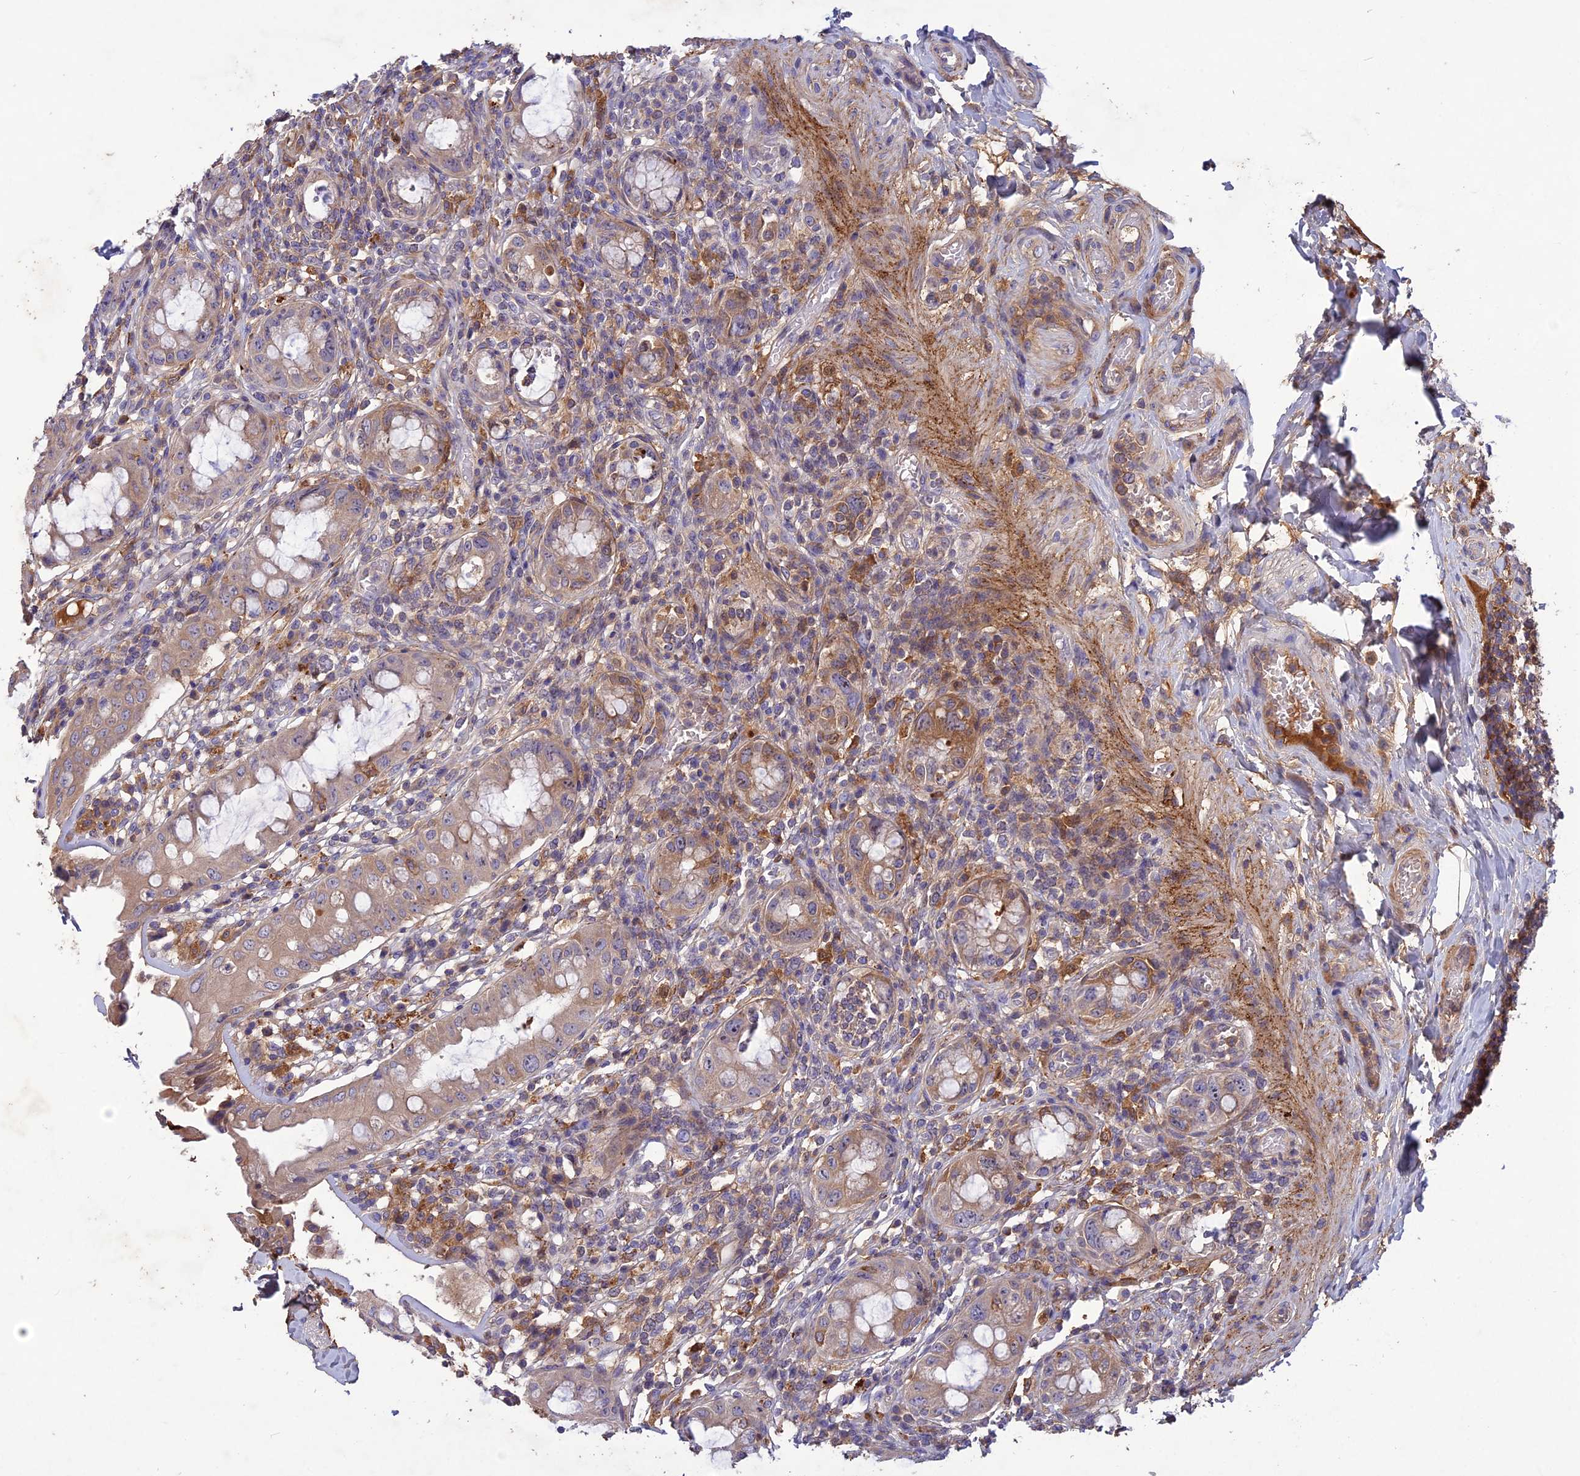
{"staining": {"intensity": "moderate", "quantity": "<25%", "location": "cytoplasmic/membranous"}, "tissue": "rectum", "cell_type": "Glandular cells", "image_type": "normal", "snomed": [{"axis": "morphology", "description": "Normal tissue, NOS"}, {"axis": "topography", "description": "Rectum"}], "caption": "A micrograph of human rectum stained for a protein reveals moderate cytoplasmic/membranous brown staining in glandular cells.", "gene": "ADO", "patient": {"sex": "female", "age": 57}}